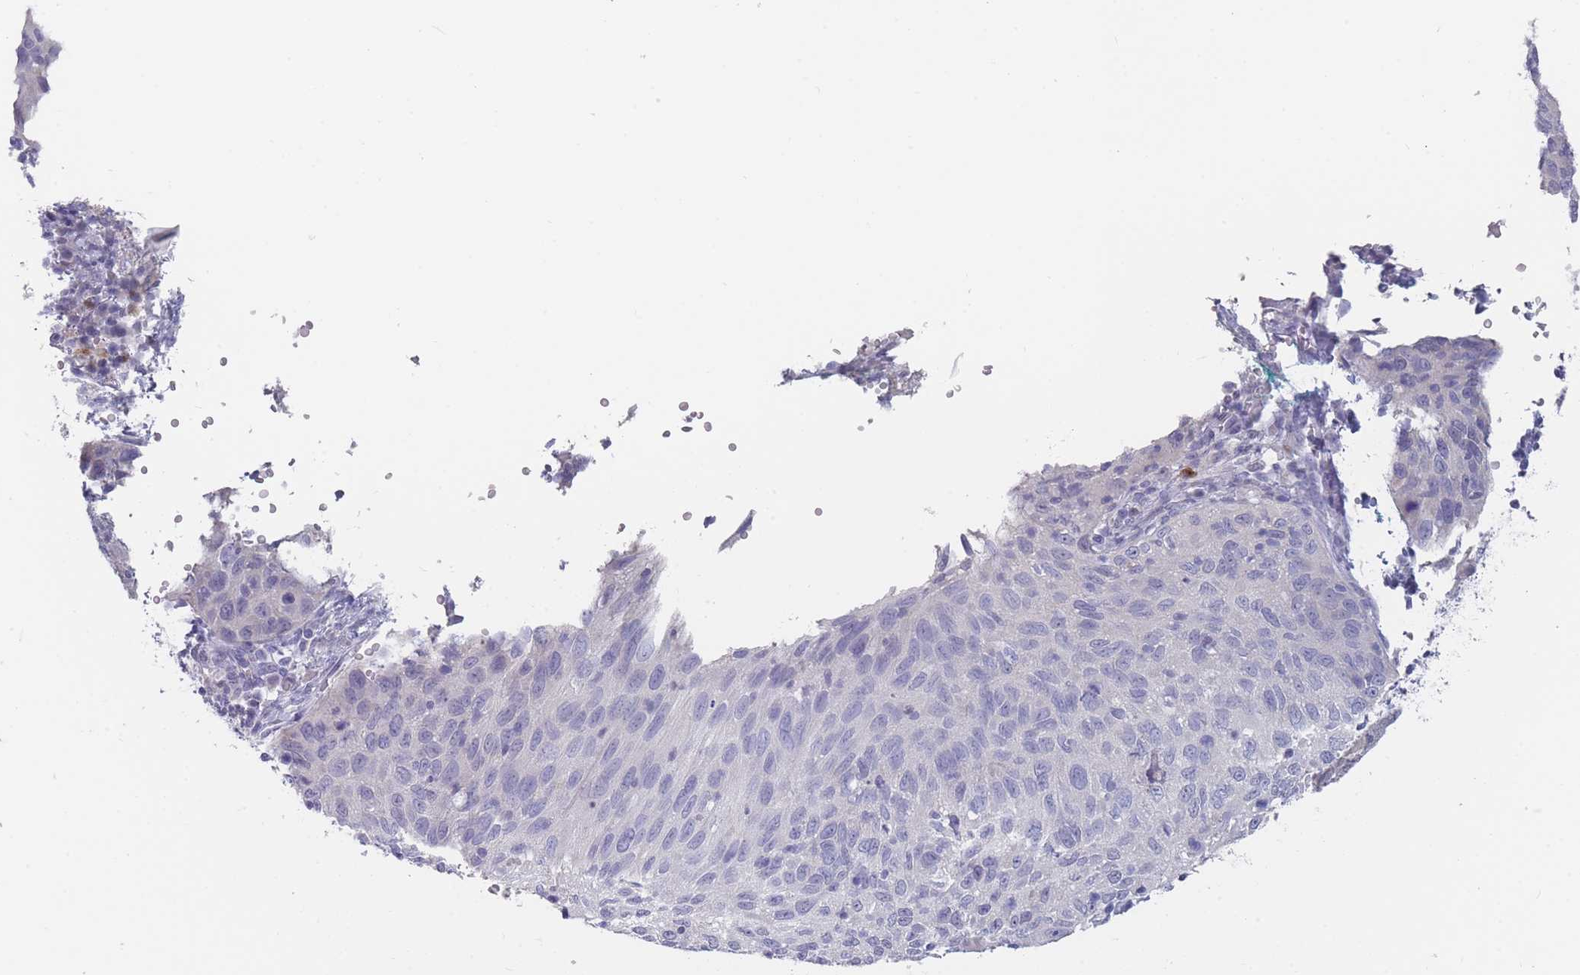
{"staining": {"intensity": "negative", "quantity": "none", "location": "none"}, "tissue": "cervical cancer", "cell_type": "Tumor cells", "image_type": "cancer", "snomed": [{"axis": "morphology", "description": "Squamous cell carcinoma, NOS"}, {"axis": "topography", "description": "Cervix"}], "caption": "The IHC image has no significant staining in tumor cells of cervical cancer tissue.", "gene": "CYP51A1", "patient": {"sex": "female", "age": 30}}